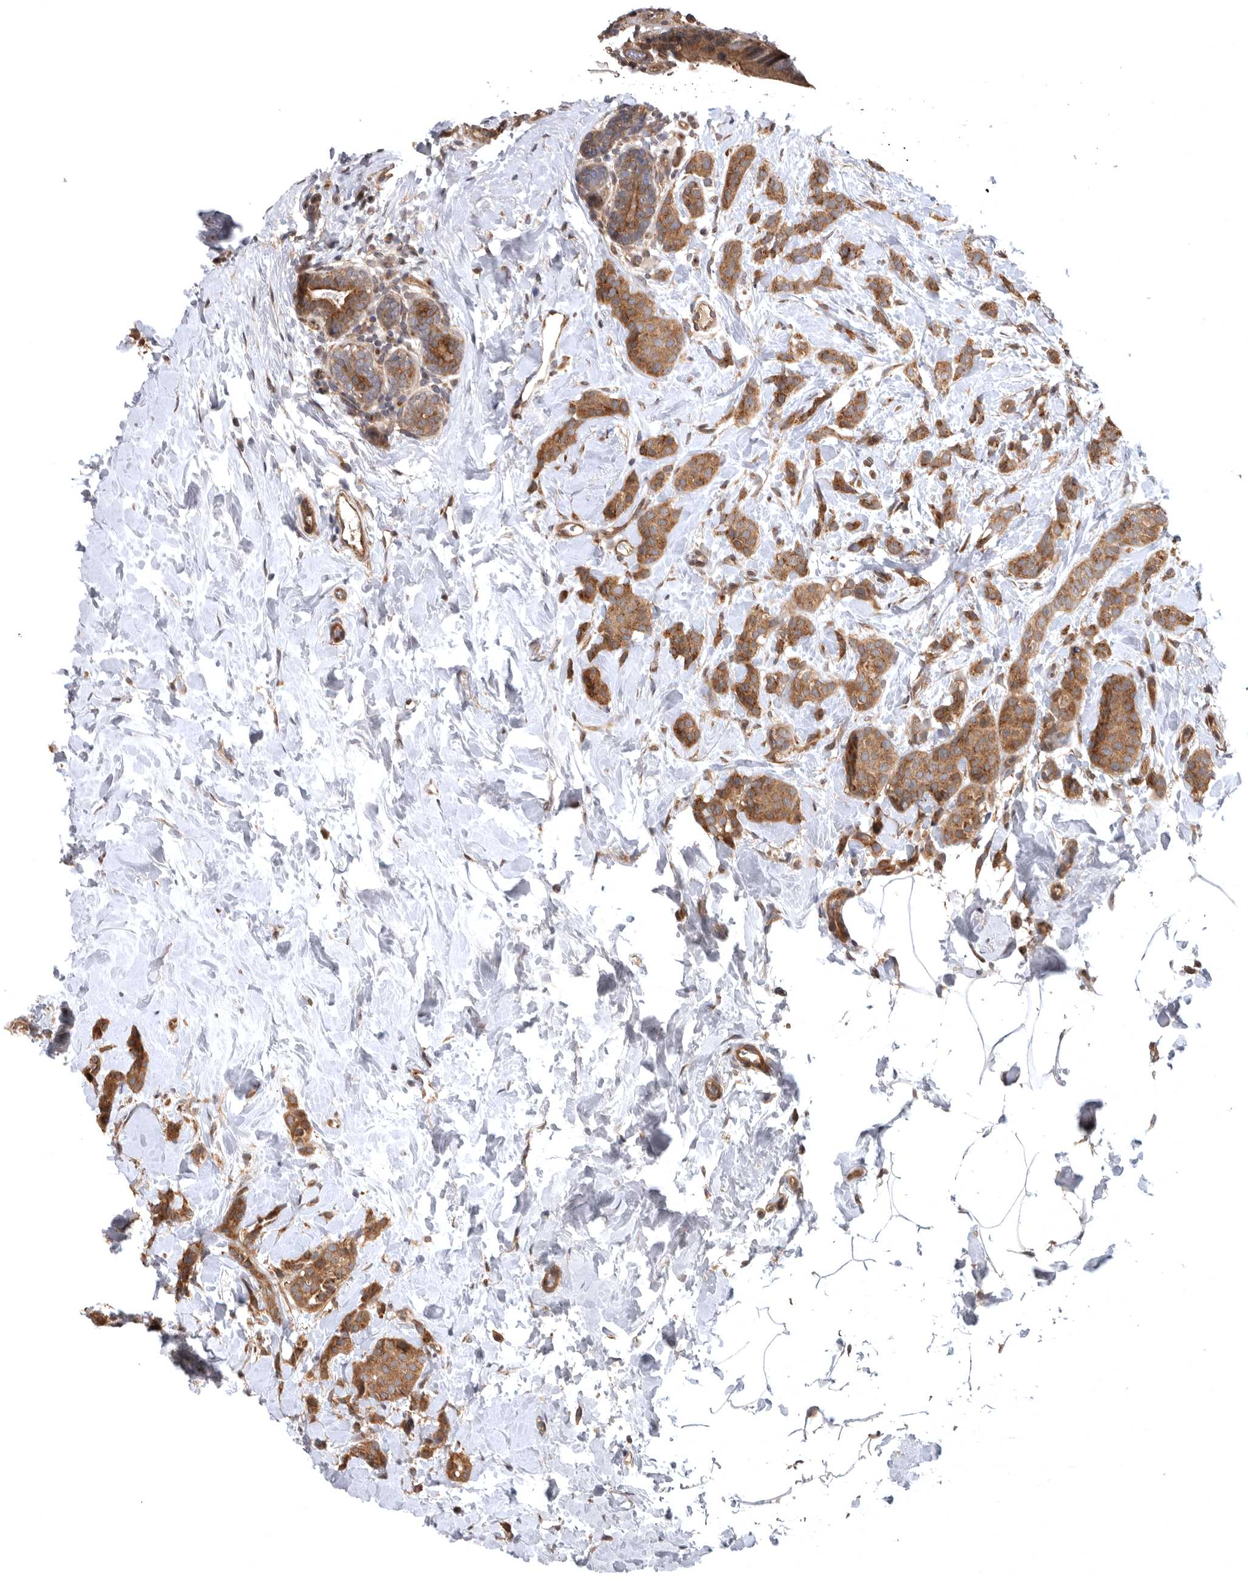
{"staining": {"intensity": "moderate", "quantity": ">75%", "location": "cytoplasmic/membranous"}, "tissue": "breast cancer", "cell_type": "Tumor cells", "image_type": "cancer", "snomed": [{"axis": "morphology", "description": "Lobular carcinoma, in situ"}, {"axis": "morphology", "description": "Lobular carcinoma"}, {"axis": "topography", "description": "Breast"}], "caption": "A high-resolution photomicrograph shows immunohistochemistry staining of lobular carcinoma (breast), which demonstrates moderate cytoplasmic/membranous positivity in about >75% of tumor cells.", "gene": "CUEDC1", "patient": {"sex": "female", "age": 41}}